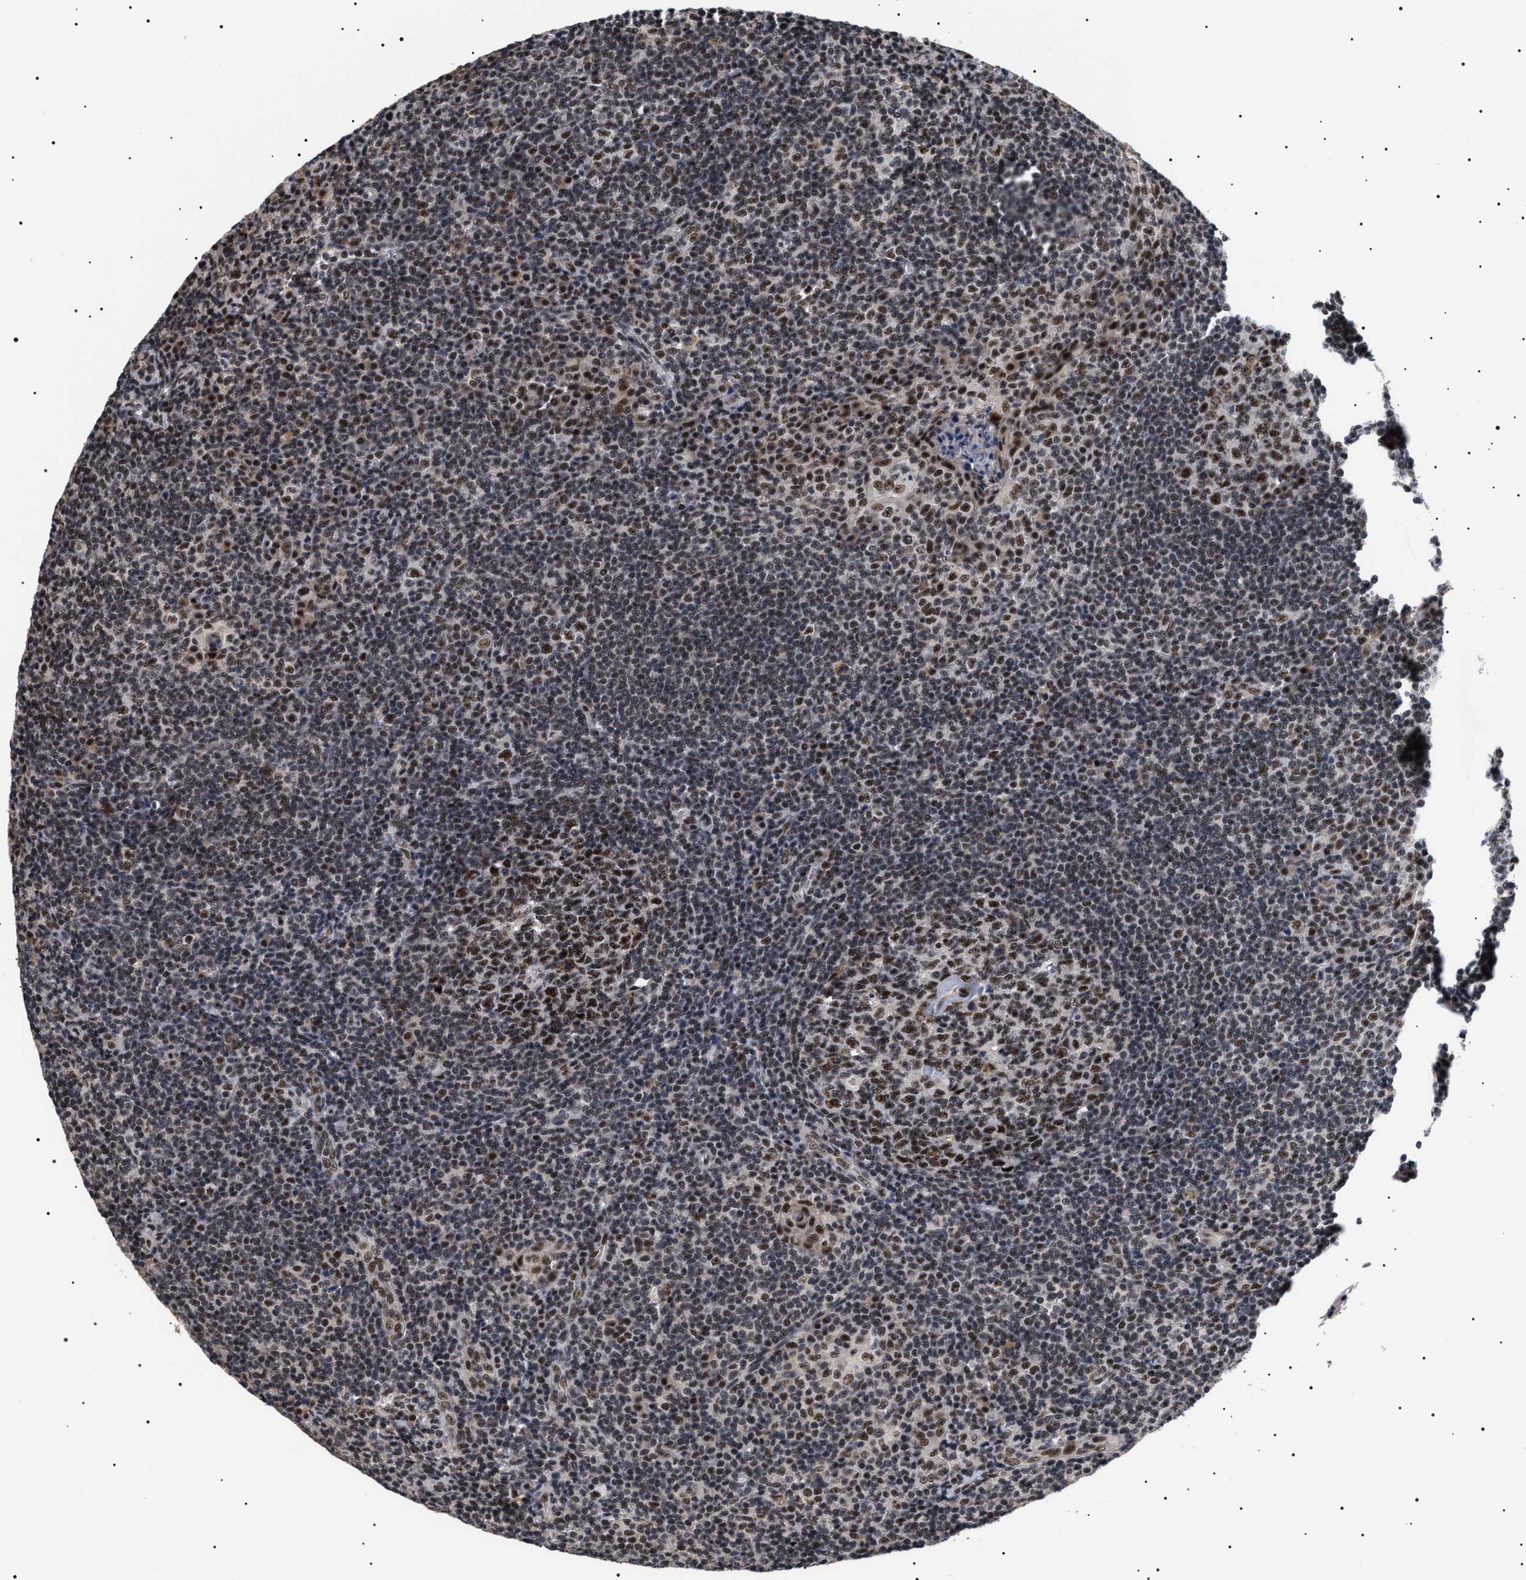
{"staining": {"intensity": "strong", "quantity": ">75%", "location": "nuclear"}, "tissue": "tonsil", "cell_type": "Germinal center cells", "image_type": "normal", "snomed": [{"axis": "morphology", "description": "Normal tissue, NOS"}, {"axis": "topography", "description": "Tonsil"}], "caption": "High-power microscopy captured an immunohistochemistry photomicrograph of normal tonsil, revealing strong nuclear staining in approximately >75% of germinal center cells.", "gene": "CAAP1", "patient": {"sex": "male", "age": 37}}